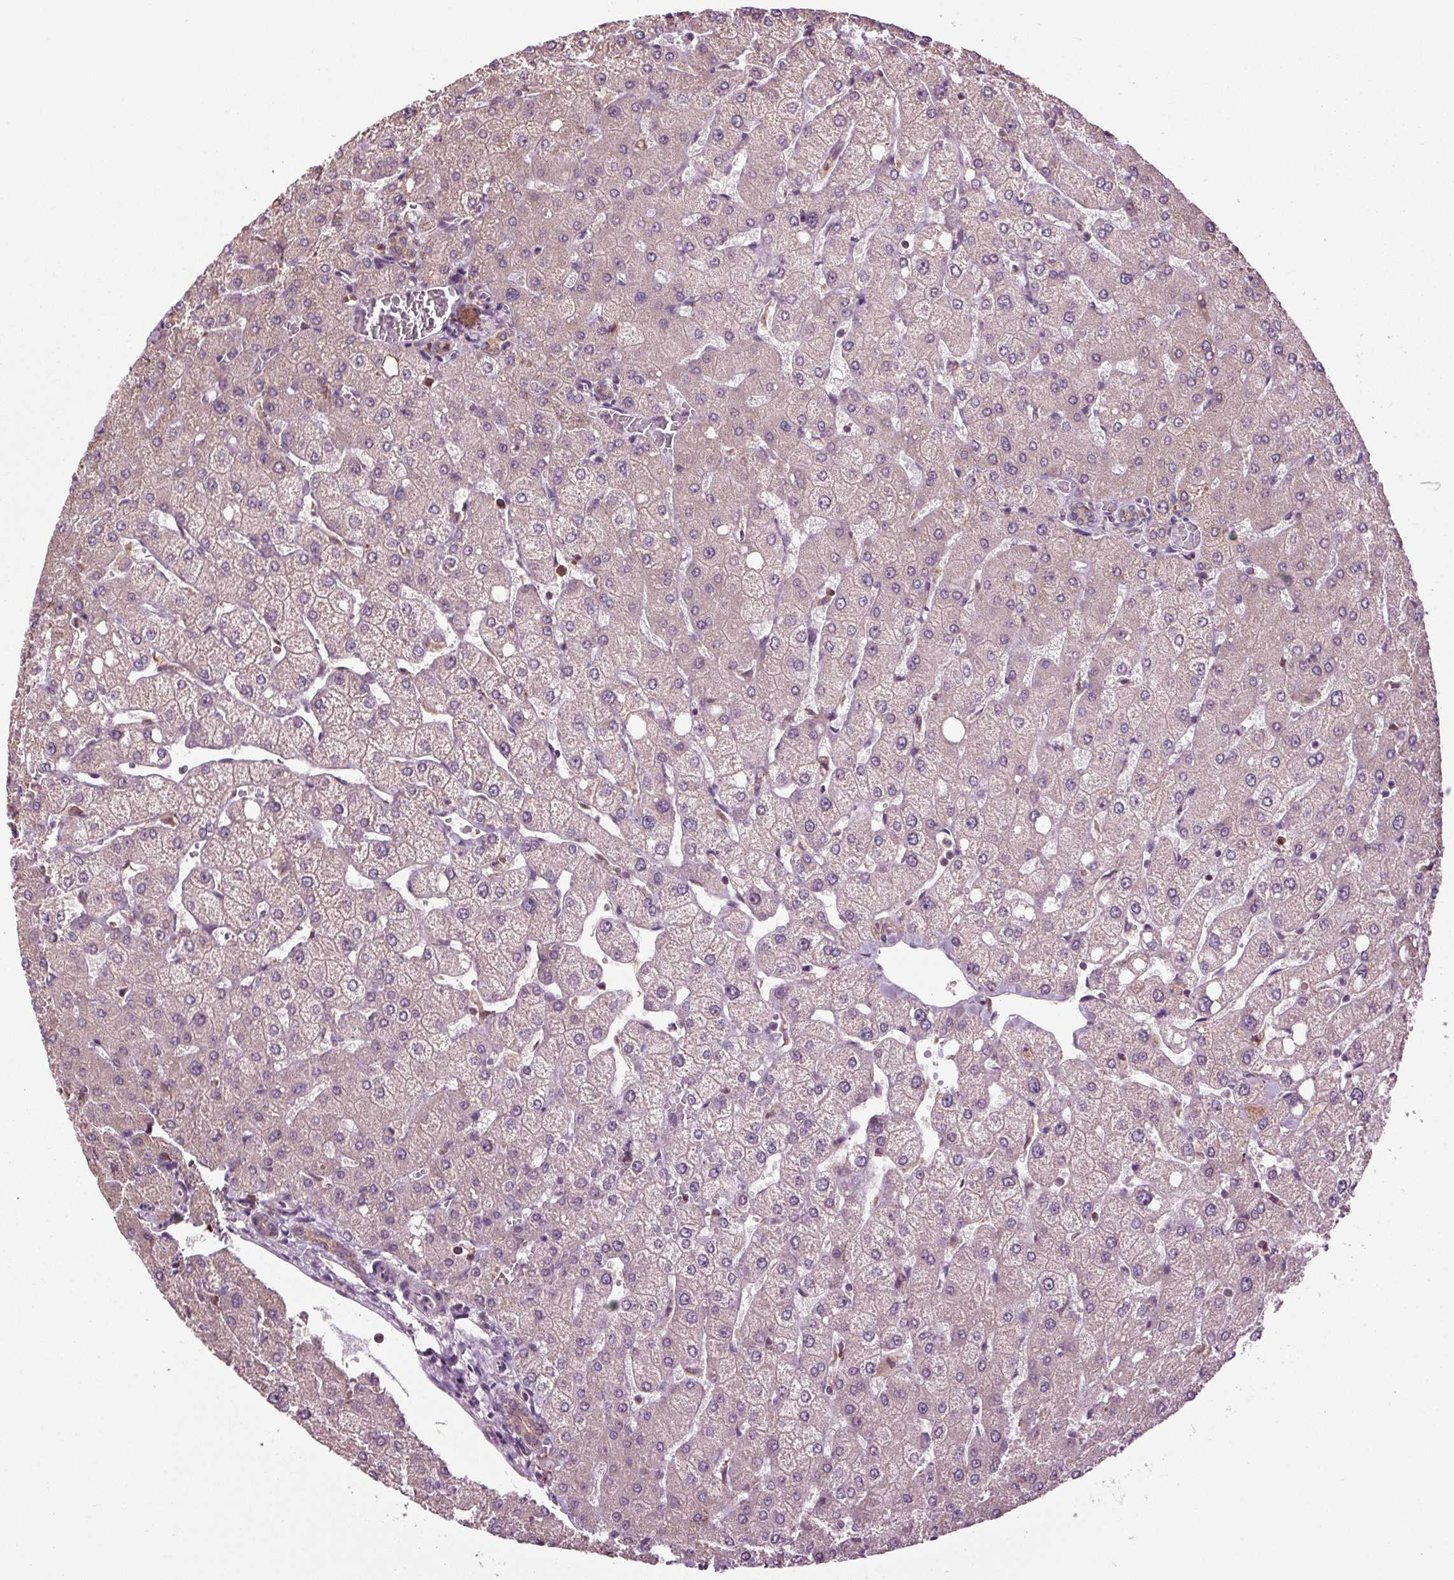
{"staining": {"intensity": "weak", "quantity": ">75%", "location": "cytoplasmic/membranous"}, "tissue": "liver", "cell_type": "Cholangiocytes", "image_type": "normal", "snomed": [{"axis": "morphology", "description": "Normal tissue, NOS"}, {"axis": "topography", "description": "Liver"}], "caption": "Immunohistochemistry (IHC) of unremarkable human liver shows low levels of weak cytoplasmic/membranous positivity in approximately >75% of cholangiocytes.", "gene": "RNPEP", "patient": {"sex": "female", "age": 54}}